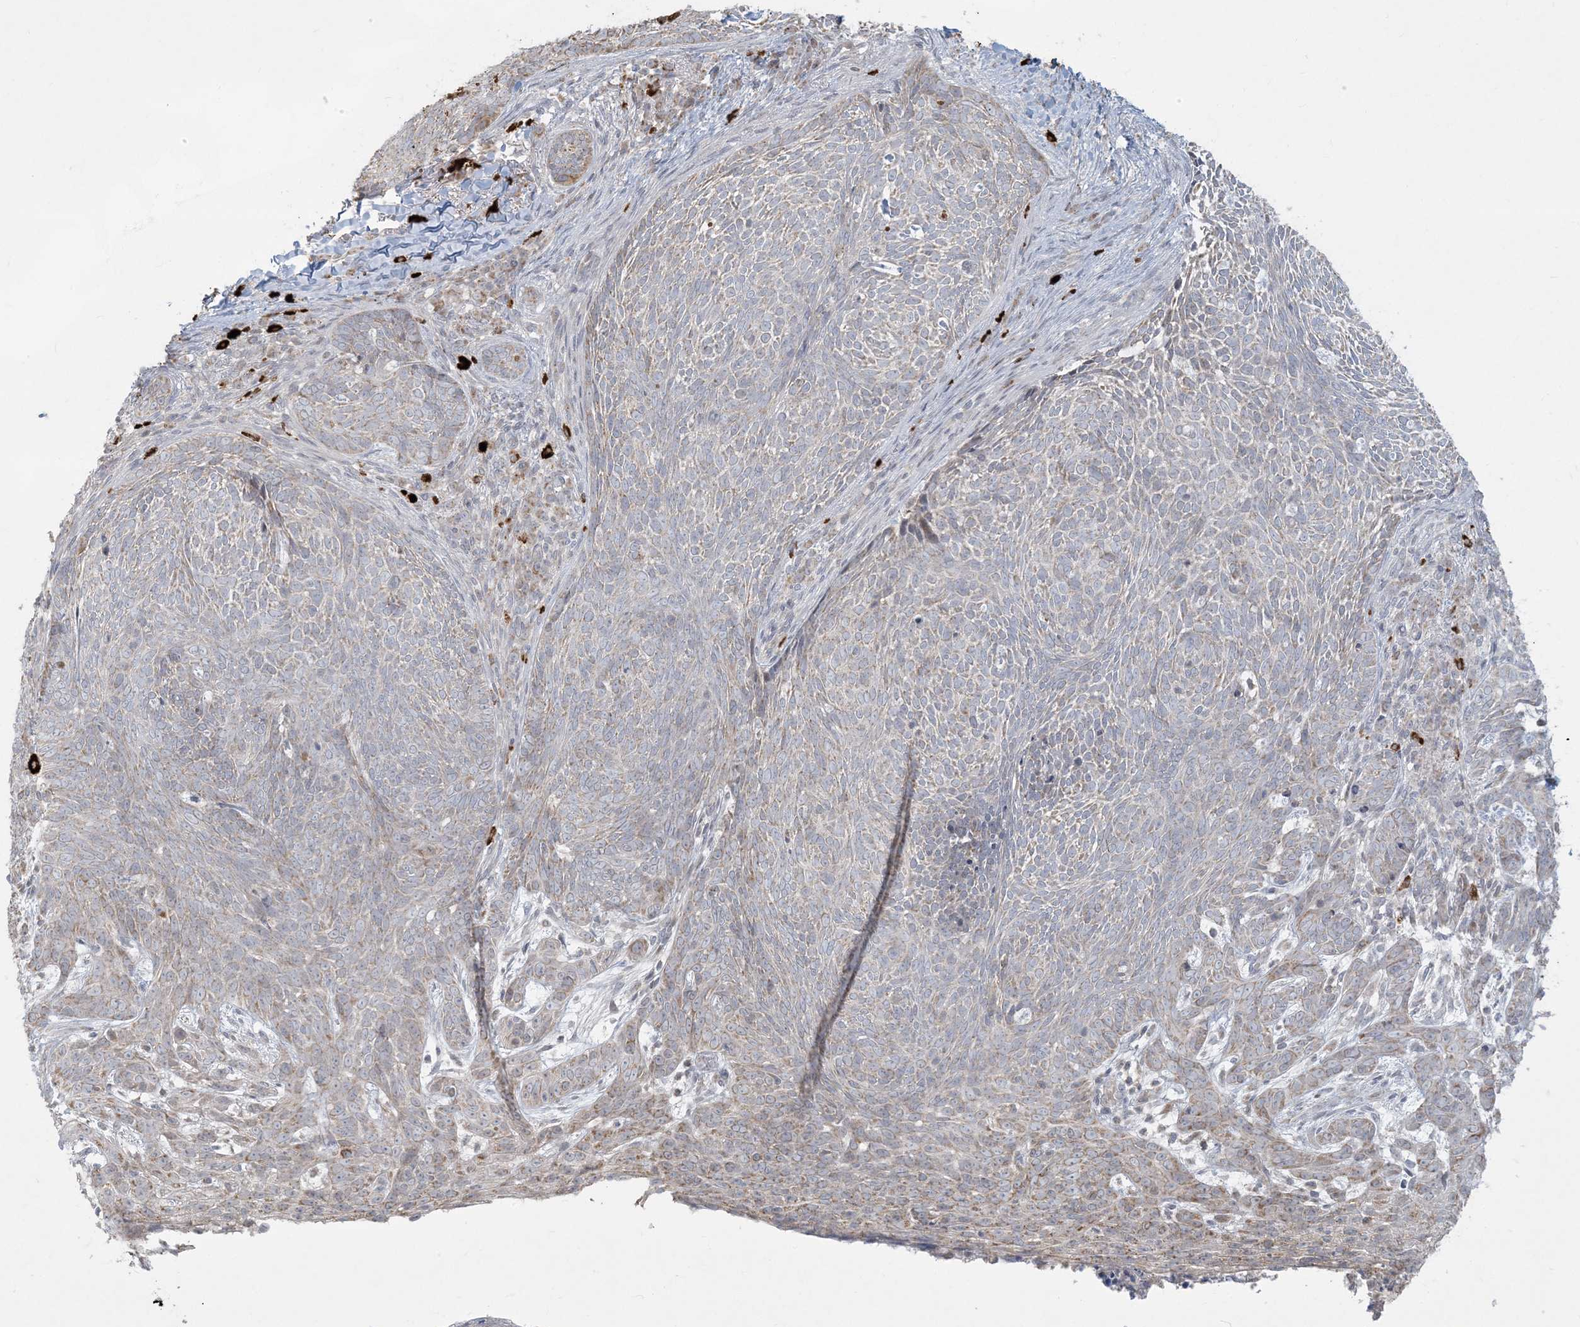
{"staining": {"intensity": "weak", "quantity": "<25%", "location": "cytoplasmic/membranous"}, "tissue": "skin cancer", "cell_type": "Tumor cells", "image_type": "cancer", "snomed": [{"axis": "morphology", "description": "Basal cell carcinoma"}, {"axis": "topography", "description": "Skin"}], "caption": "Immunohistochemical staining of skin cancer (basal cell carcinoma) shows no significant expression in tumor cells.", "gene": "MCAT", "patient": {"sex": "male", "age": 85}}